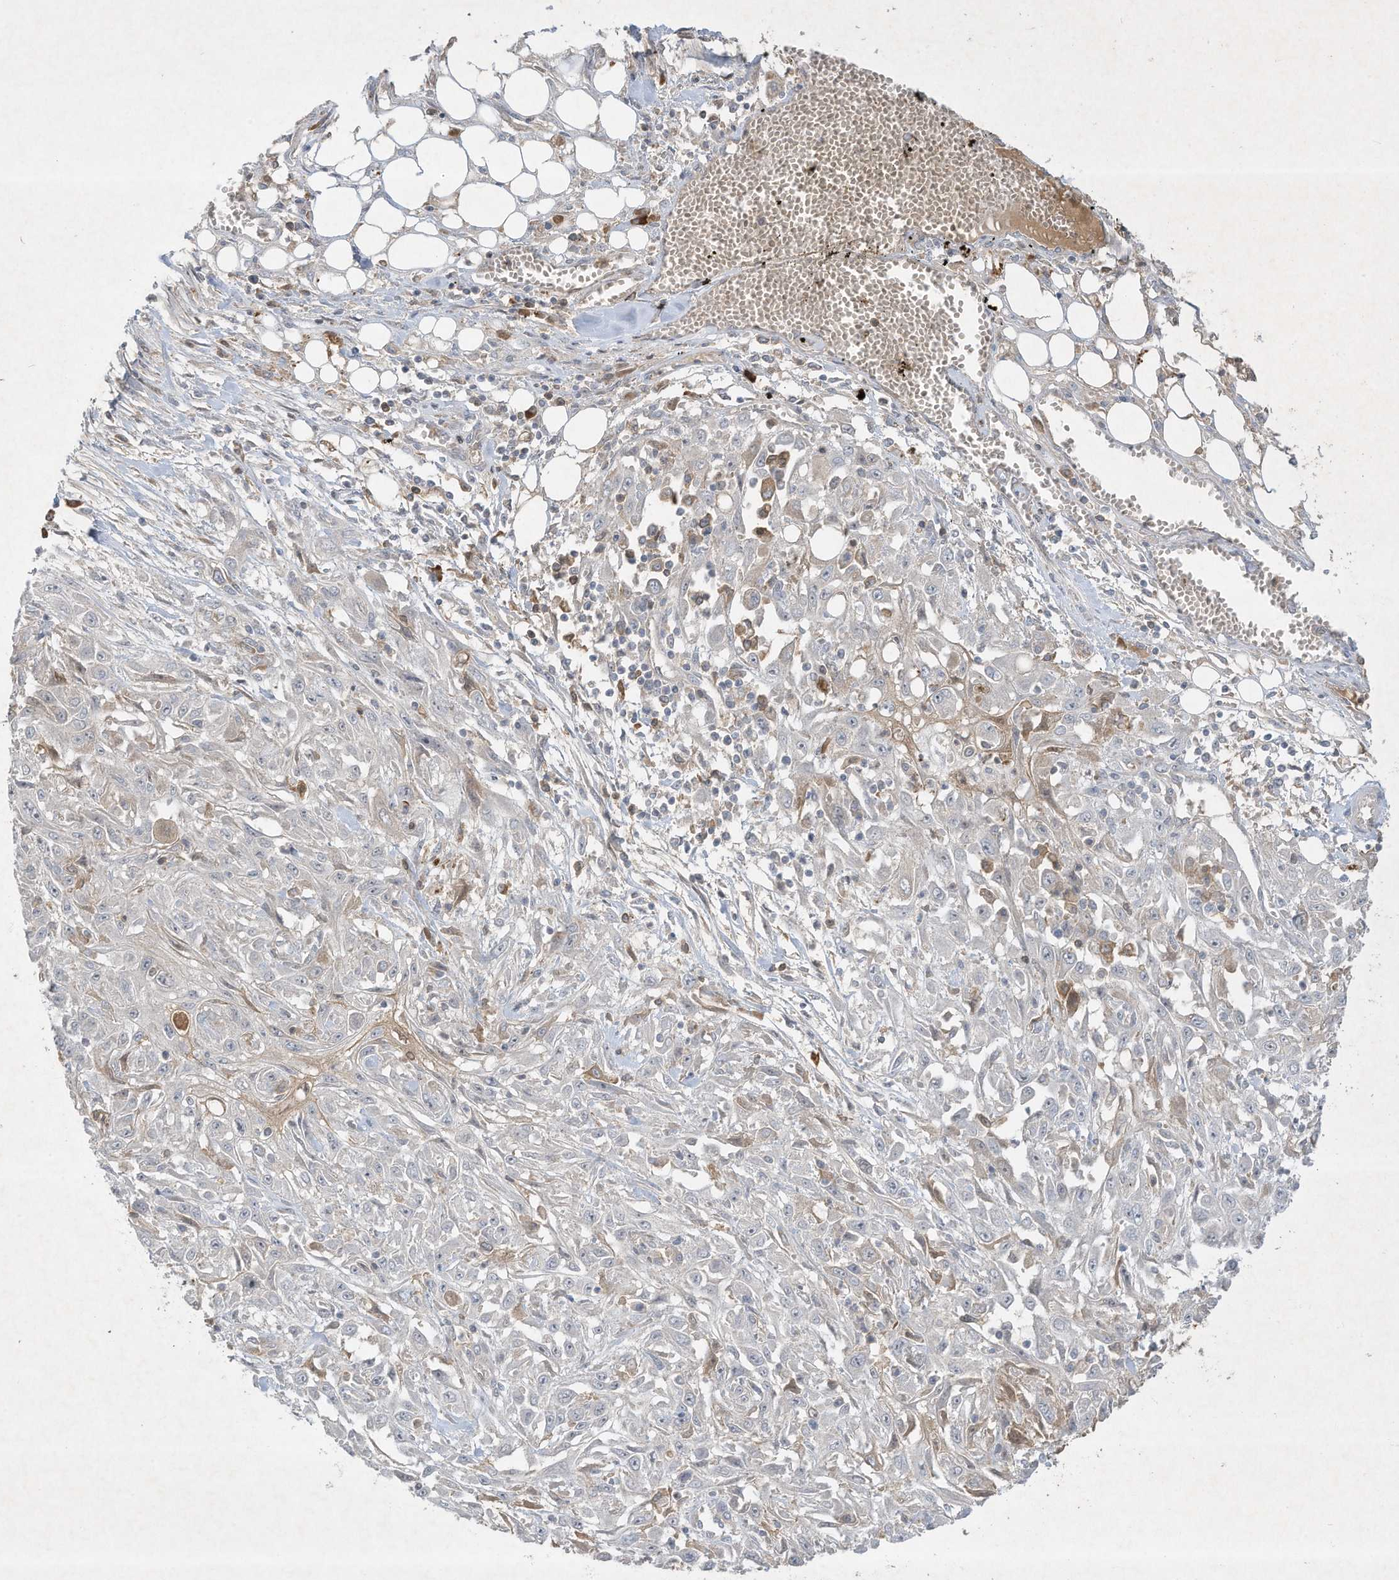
{"staining": {"intensity": "negative", "quantity": "none", "location": "none"}, "tissue": "skin cancer", "cell_type": "Tumor cells", "image_type": "cancer", "snomed": [{"axis": "morphology", "description": "Squamous cell carcinoma, NOS"}, {"axis": "morphology", "description": "Squamous cell carcinoma, metastatic, NOS"}, {"axis": "topography", "description": "Skin"}, {"axis": "topography", "description": "Lymph node"}], "caption": "DAB immunohistochemical staining of human squamous cell carcinoma (skin) displays no significant expression in tumor cells.", "gene": "FETUB", "patient": {"sex": "male", "age": 75}}